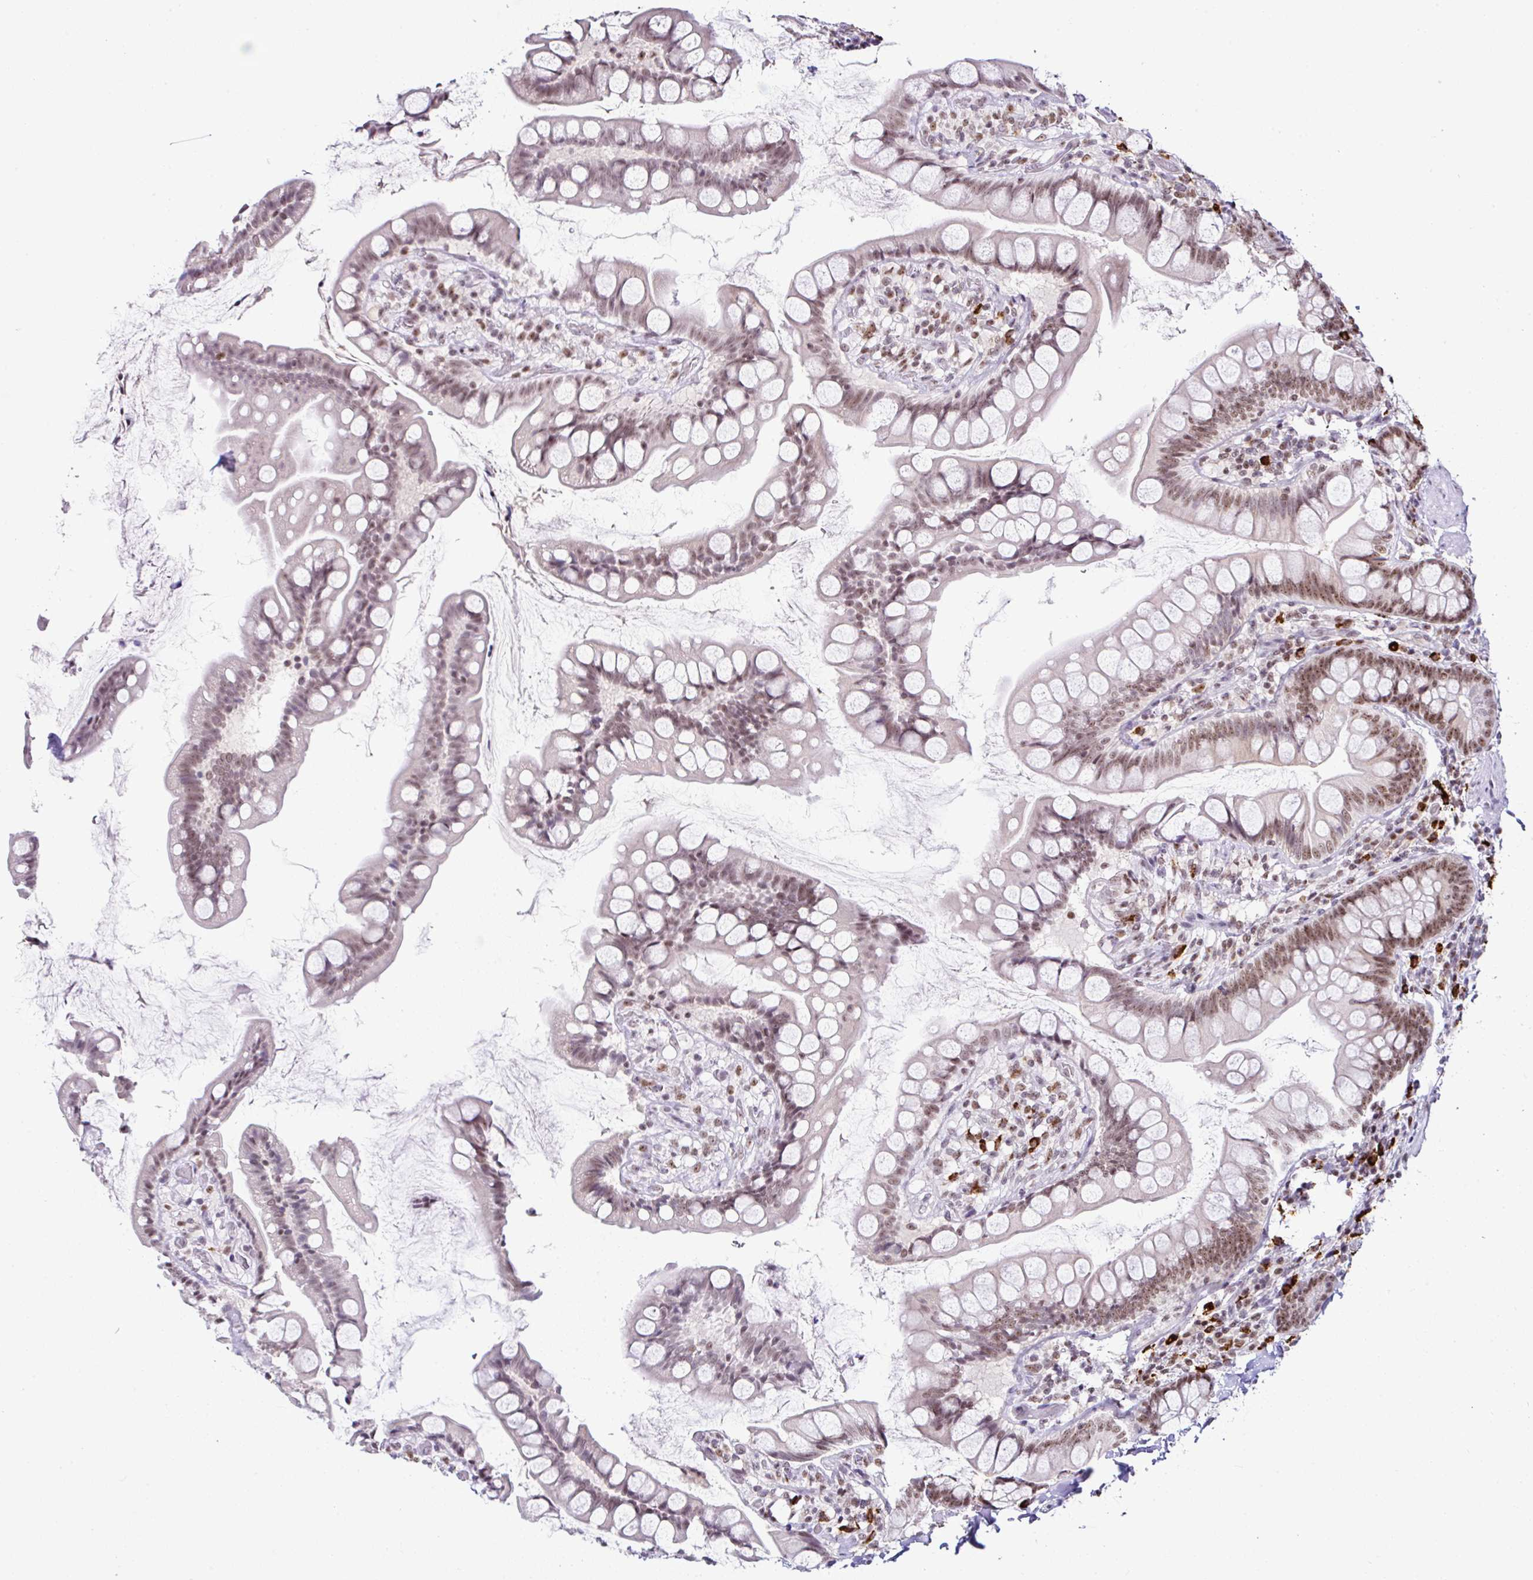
{"staining": {"intensity": "moderate", "quantity": ">75%", "location": "nuclear"}, "tissue": "small intestine", "cell_type": "Glandular cells", "image_type": "normal", "snomed": [{"axis": "morphology", "description": "Normal tissue, NOS"}, {"axis": "topography", "description": "Small intestine"}], "caption": "Moderate nuclear protein staining is seen in approximately >75% of glandular cells in small intestine.", "gene": "PTPN2", "patient": {"sex": "male", "age": 70}}